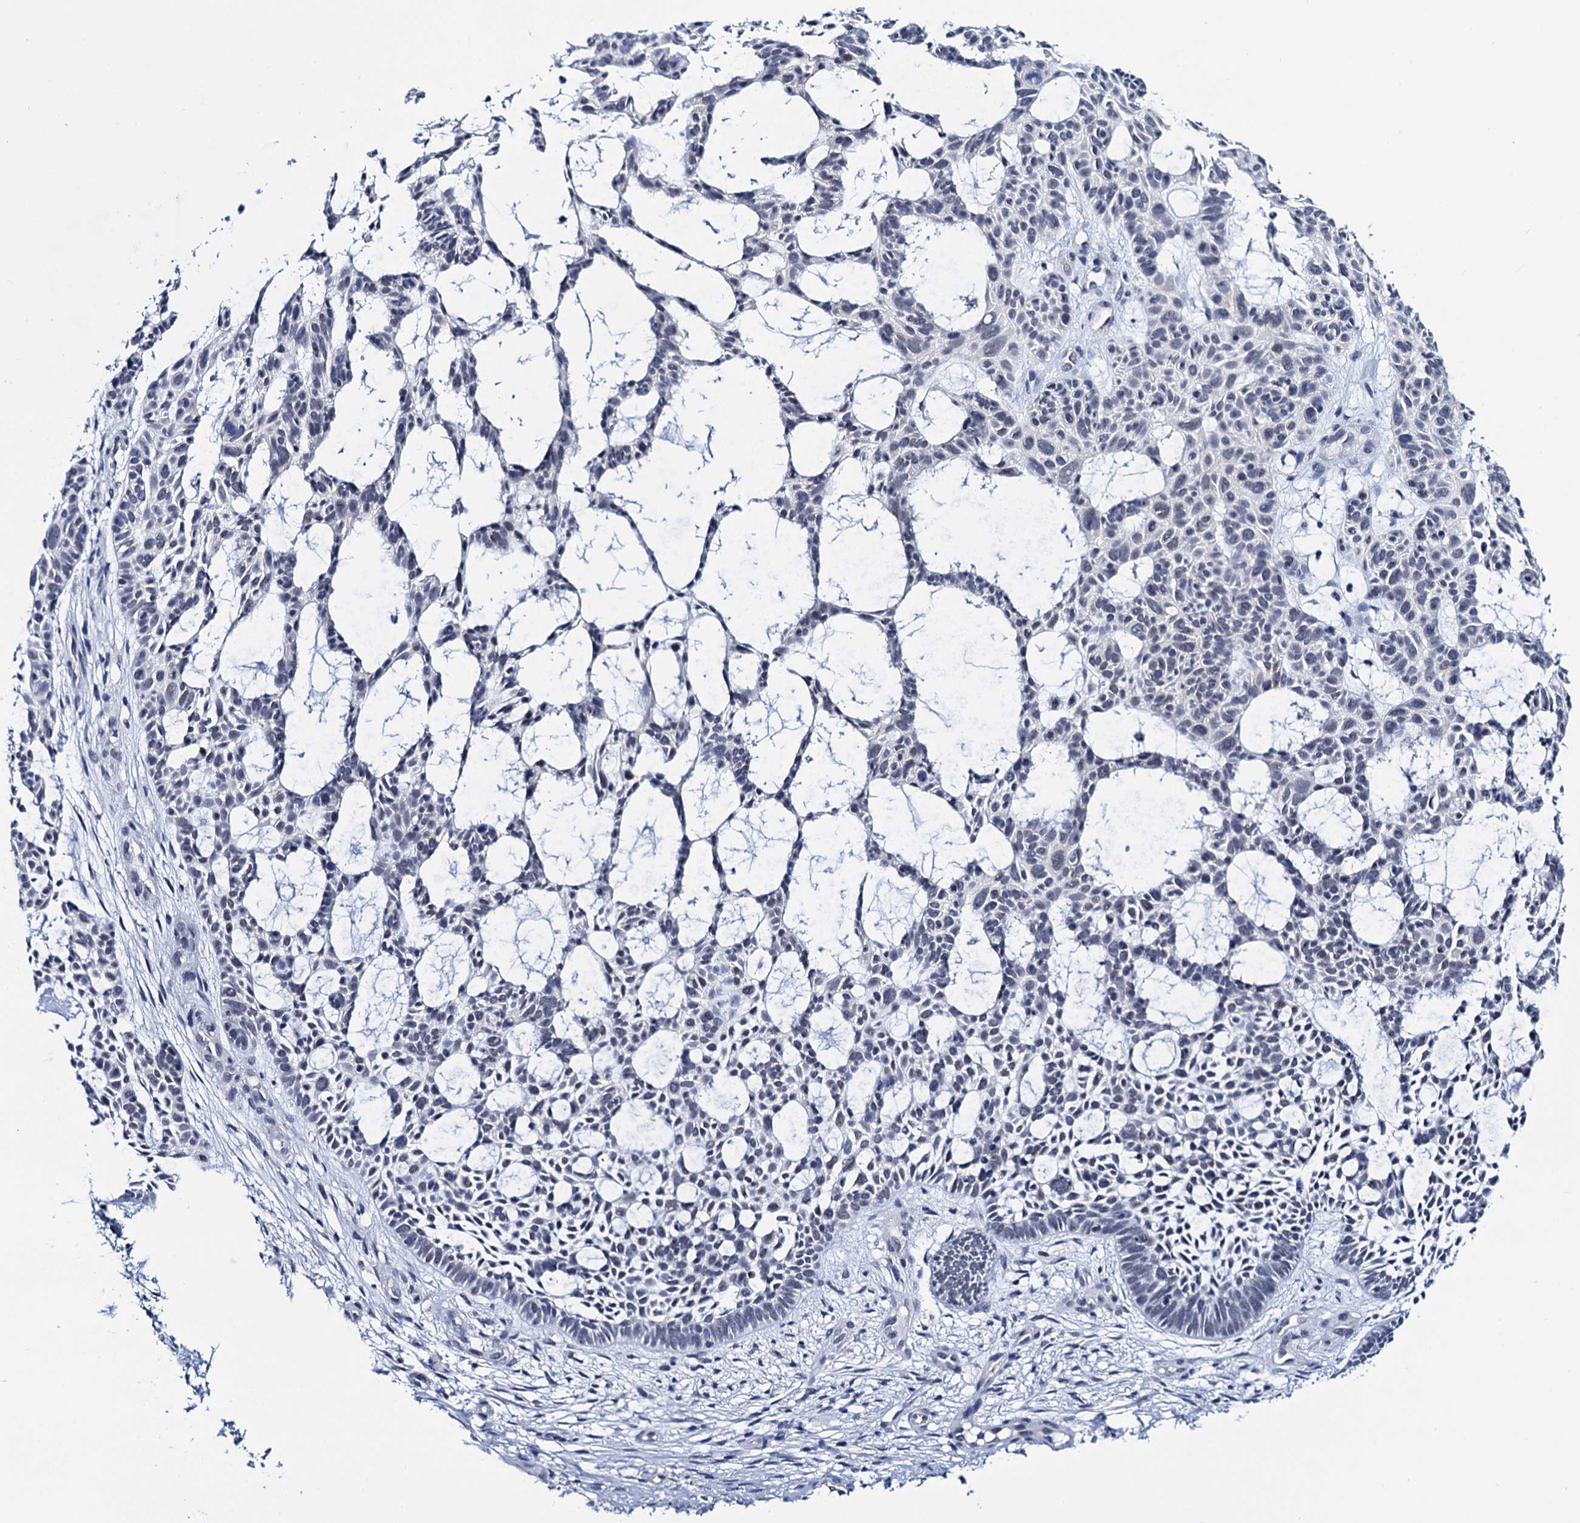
{"staining": {"intensity": "negative", "quantity": "none", "location": "none"}, "tissue": "skin cancer", "cell_type": "Tumor cells", "image_type": "cancer", "snomed": [{"axis": "morphology", "description": "Basal cell carcinoma"}, {"axis": "topography", "description": "Skin"}], "caption": "A high-resolution photomicrograph shows IHC staining of skin cancer, which demonstrates no significant staining in tumor cells.", "gene": "C16orf87", "patient": {"sex": "male", "age": 89}}